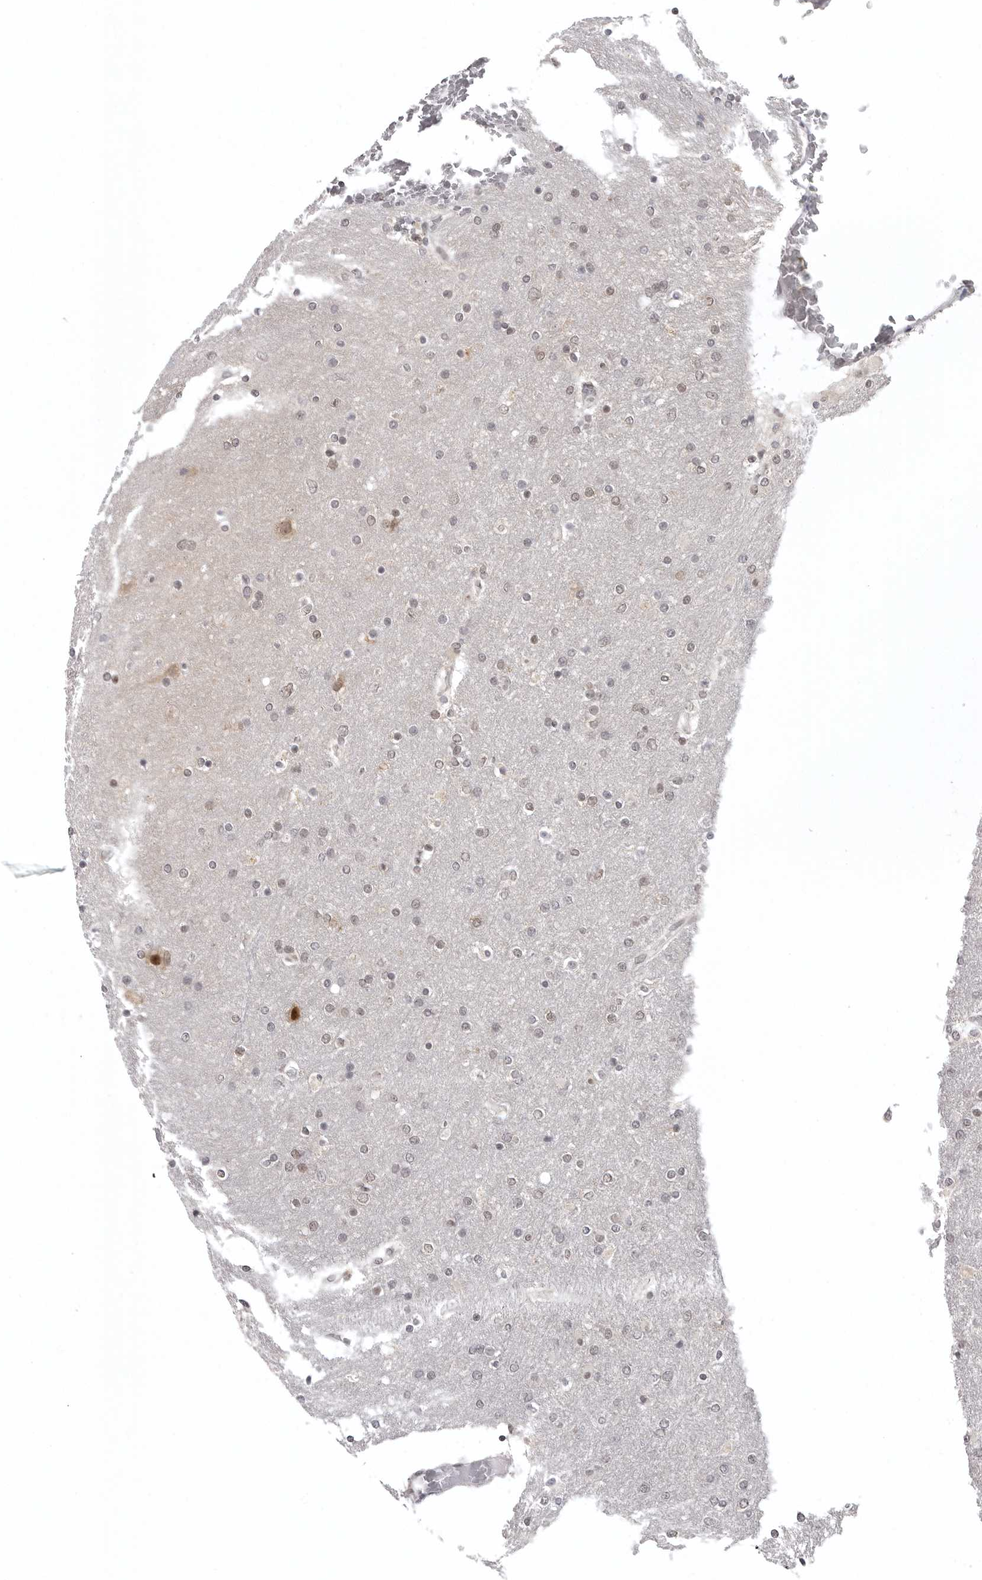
{"staining": {"intensity": "negative", "quantity": "none", "location": "none"}, "tissue": "glioma", "cell_type": "Tumor cells", "image_type": "cancer", "snomed": [{"axis": "morphology", "description": "Glioma, malignant, High grade"}, {"axis": "topography", "description": "Cerebral cortex"}], "caption": "Tumor cells show no significant staining in glioma.", "gene": "PRDM10", "patient": {"sex": "female", "age": 36}}